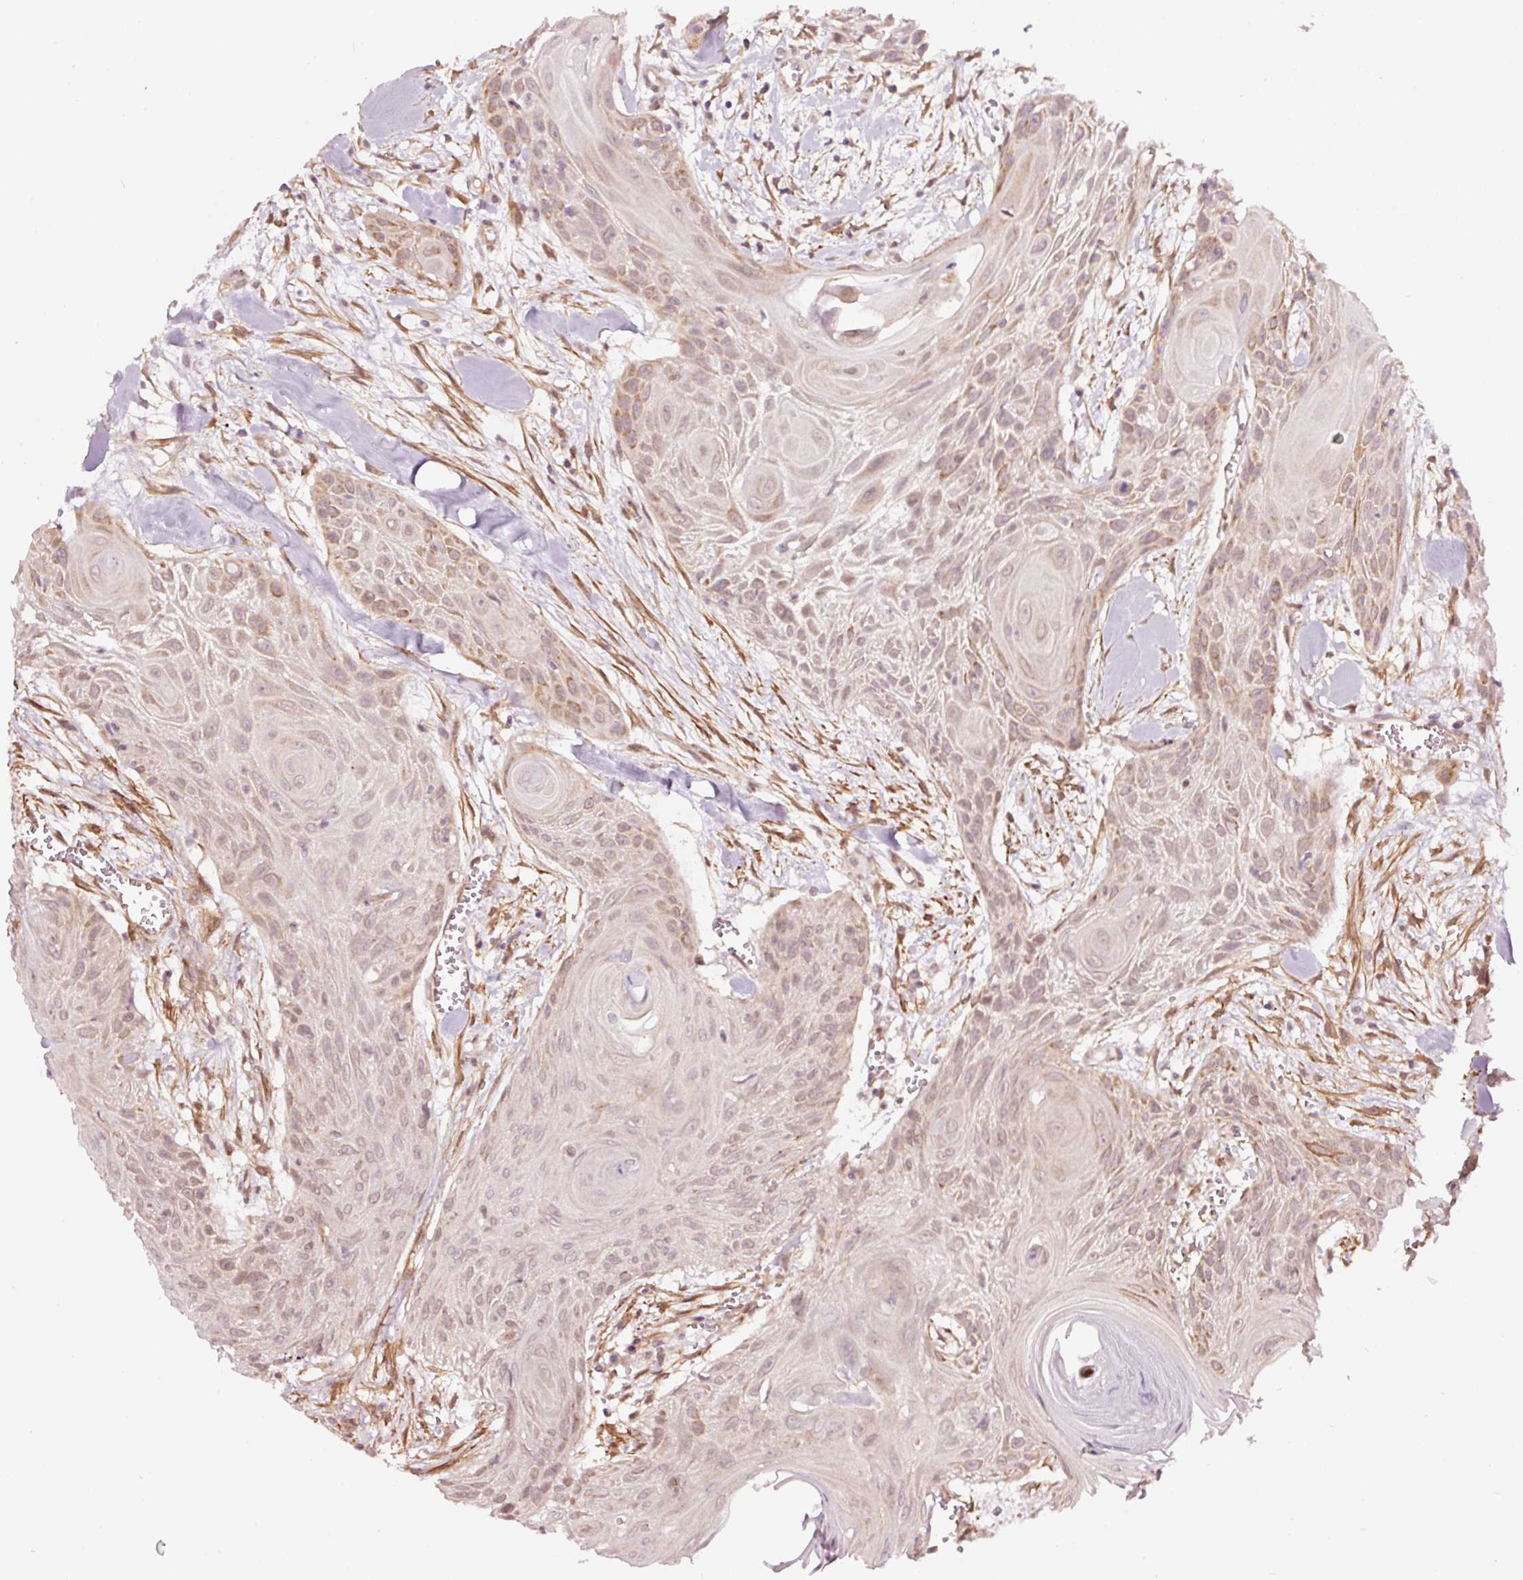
{"staining": {"intensity": "moderate", "quantity": "25%-75%", "location": "nuclear"}, "tissue": "head and neck cancer", "cell_type": "Tumor cells", "image_type": "cancer", "snomed": [{"axis": "morphology", "description": "Squamous cell carcinoma, NOS"}, {"axis": "topography", "description": "Lymph node"}, {"axis": "topography", "description": "Salivary gland"}, {"axis": "topography", "description": "Head-Neck"}], "caption": "Tumor cells demonstrate medium levels of moderate nuclear expression in approximately 25%-75% of cells in human head and neck cancer. The protein is stained brown, and the nuclei are stained in blue (DAB (3,3'-diaminobenzidine) IHC with brightfield microscopy, high magnification).", "gene": "TPM1", "patient": {"sex": "female", "age": 74}}